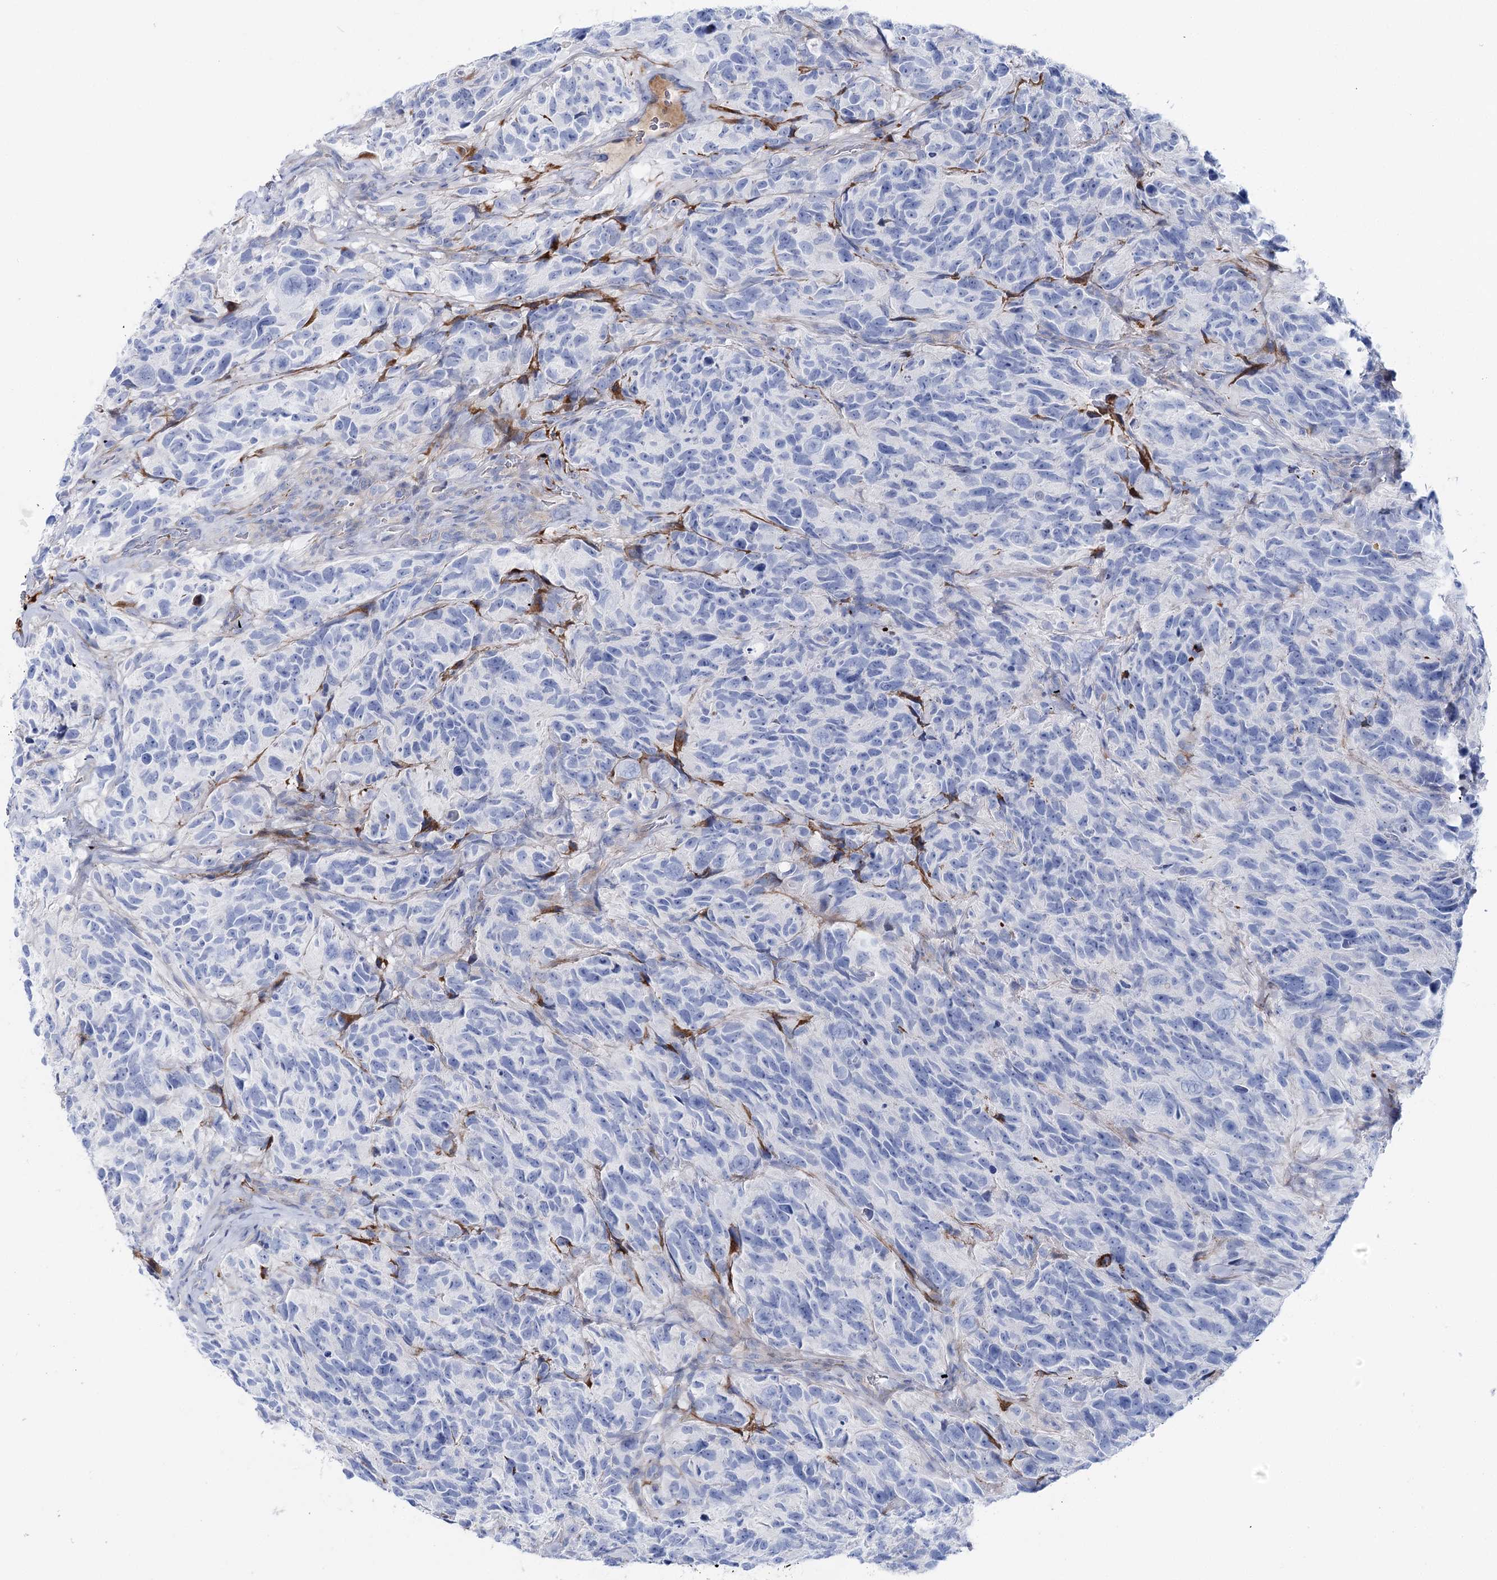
{"staining": {"intensity": "negative", "quantity": "none", "location": "none"}, "tissue": "glioma", "cell_type": "Tumor cells", "image_type": "cancer", "snomed": [{"axis": "morphology", "description": "Glioma, malignant, High grade"}, {"axis": "topography", "description": "Brain"}], "caption": "Human malignant high-grade glioma stained for a protein using immunohistochemistry (IHC) demonstrates no expression in tumor cells.", "gene": "ANKRD23", "patient": {"sex": "male", "age": 69}}